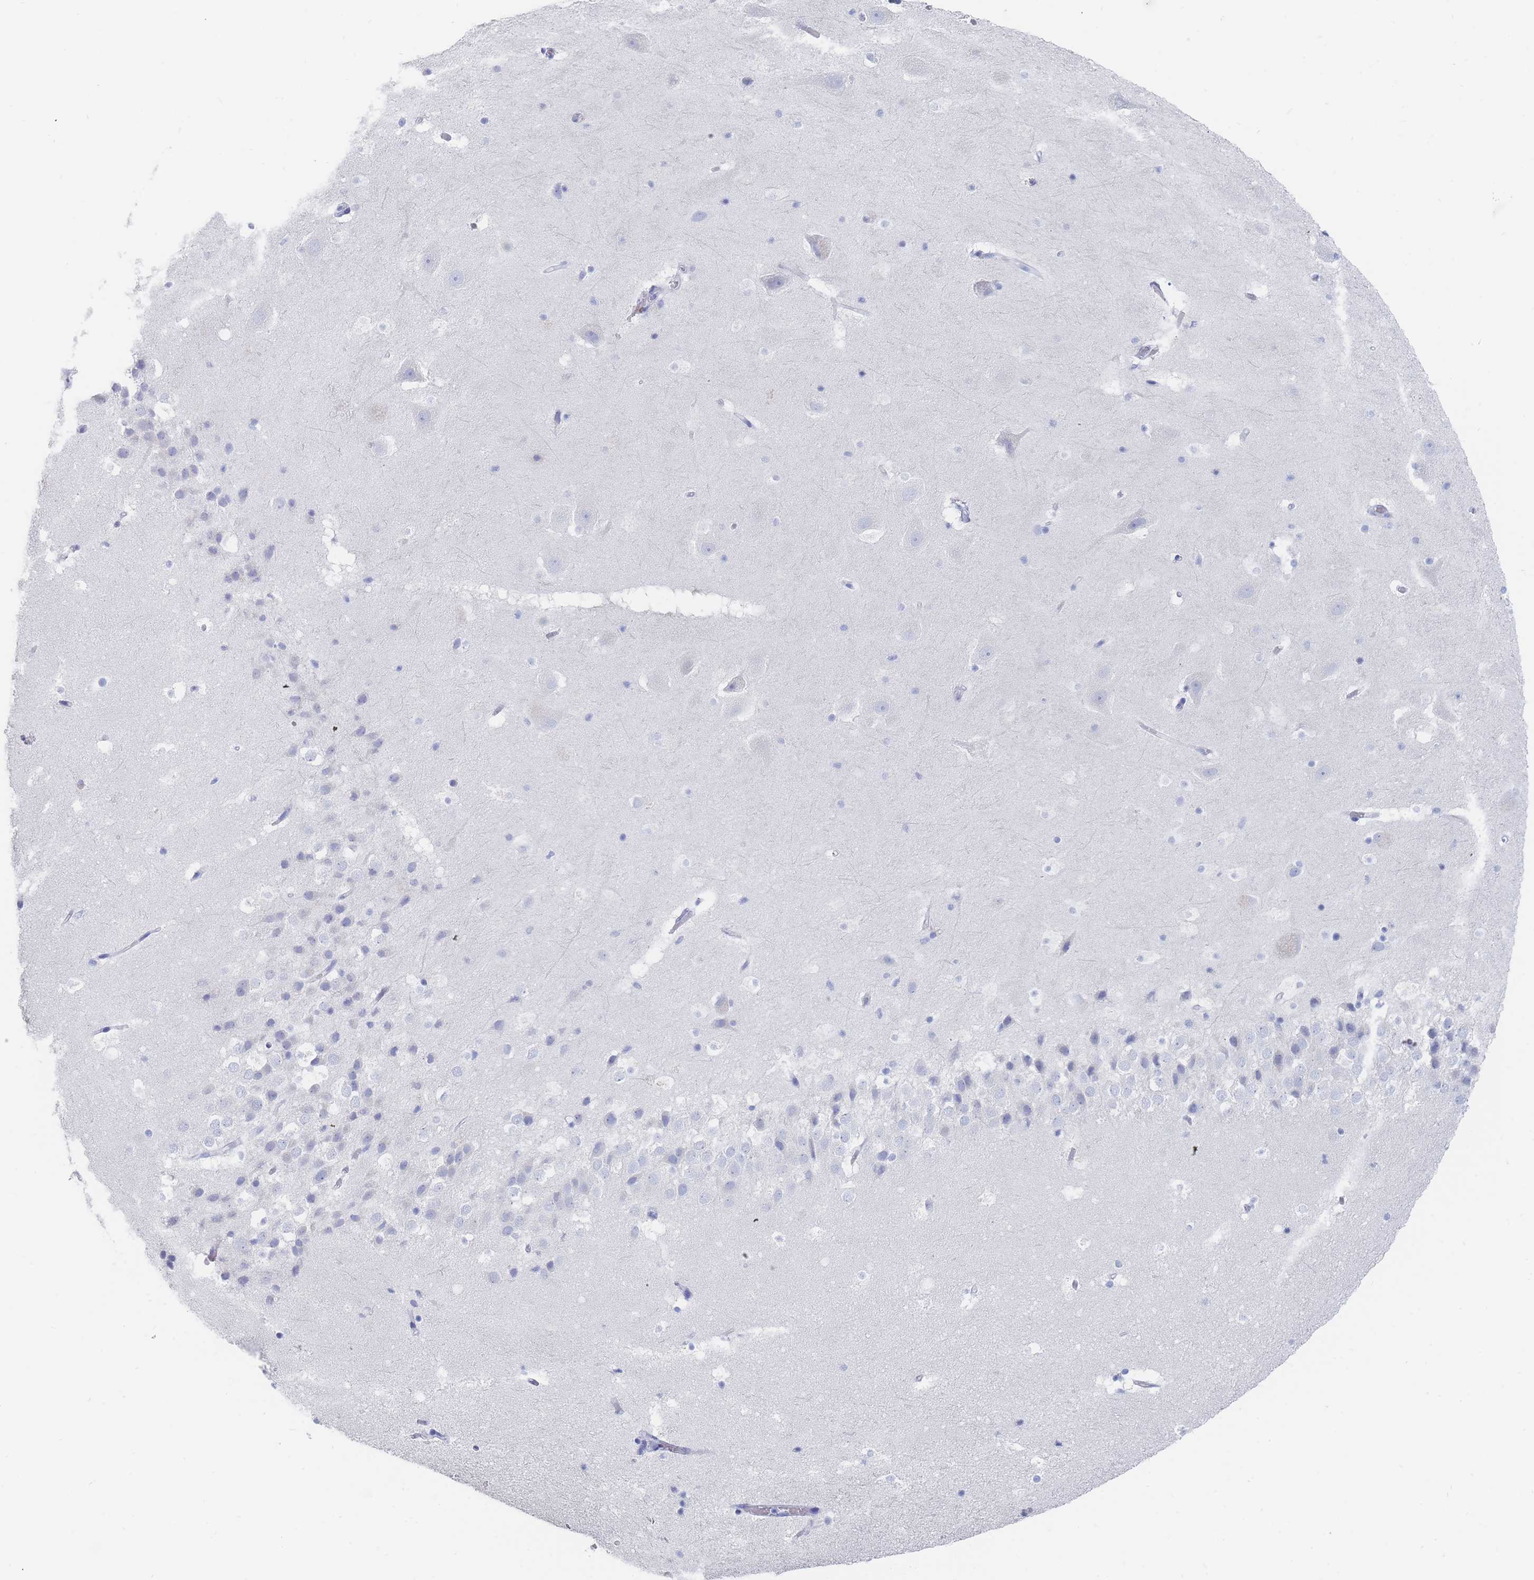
{"staining": {"intensity": "negative", "quantity": "none", "location": "none"}, "tissue": "hippocampus", "cell_type": "Glial cells", "image_type": "normal", "snomed": [{"axis": "morphology", "description": "Normal tissue, NOS"}, {"axis": "topography", "description": "Hippocampus"}], "caption": "DAB immunohistochemical staining of benign human hippocampus demonstrates no significant positivity in glial cells. (Immunohistochemistry (ihc), brightfield microscopy, high magnification).", "gene": "SLC25A35", "patient": {"sex": "male", "age": 37}}